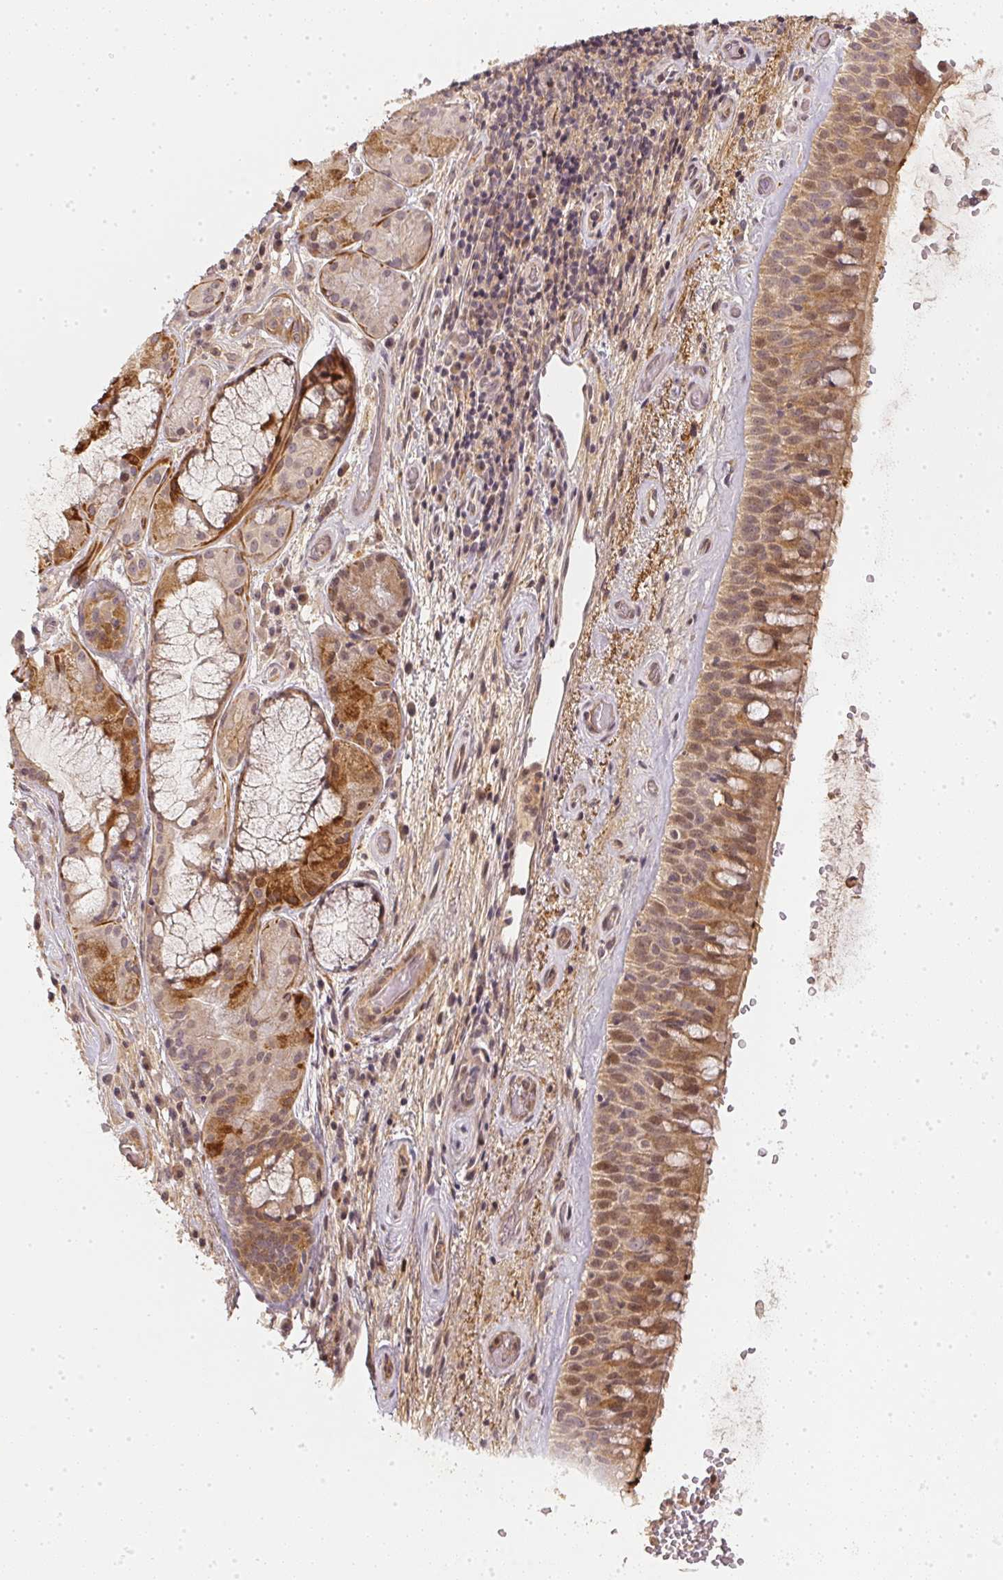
{"staining": {"intensity": "weak", "quantity": ">75%", "location": "cytoplasmic/membranous"}, "tissue": "bronchus", "cell_type": "Respiratory epithelial cells", "image_type": "normal", "snomed": [{"axis": "morphology", "description": "Normal tissue, NOS"}, {"axis": "topography", "description": "Bronchus"}], "caption": "Immunohistochemistry (IHC) photomicrograph of benign bronchus: bronchus stained using IHC shows low levels of weak protein expression localized specifically in the cytoplasmic/membranous of respiratory epithelial cells, appearing as a cytoplasmic/membranous brown color.", "gene": "SERPINE1", "patient": {"sex": "male", "age": 48}}